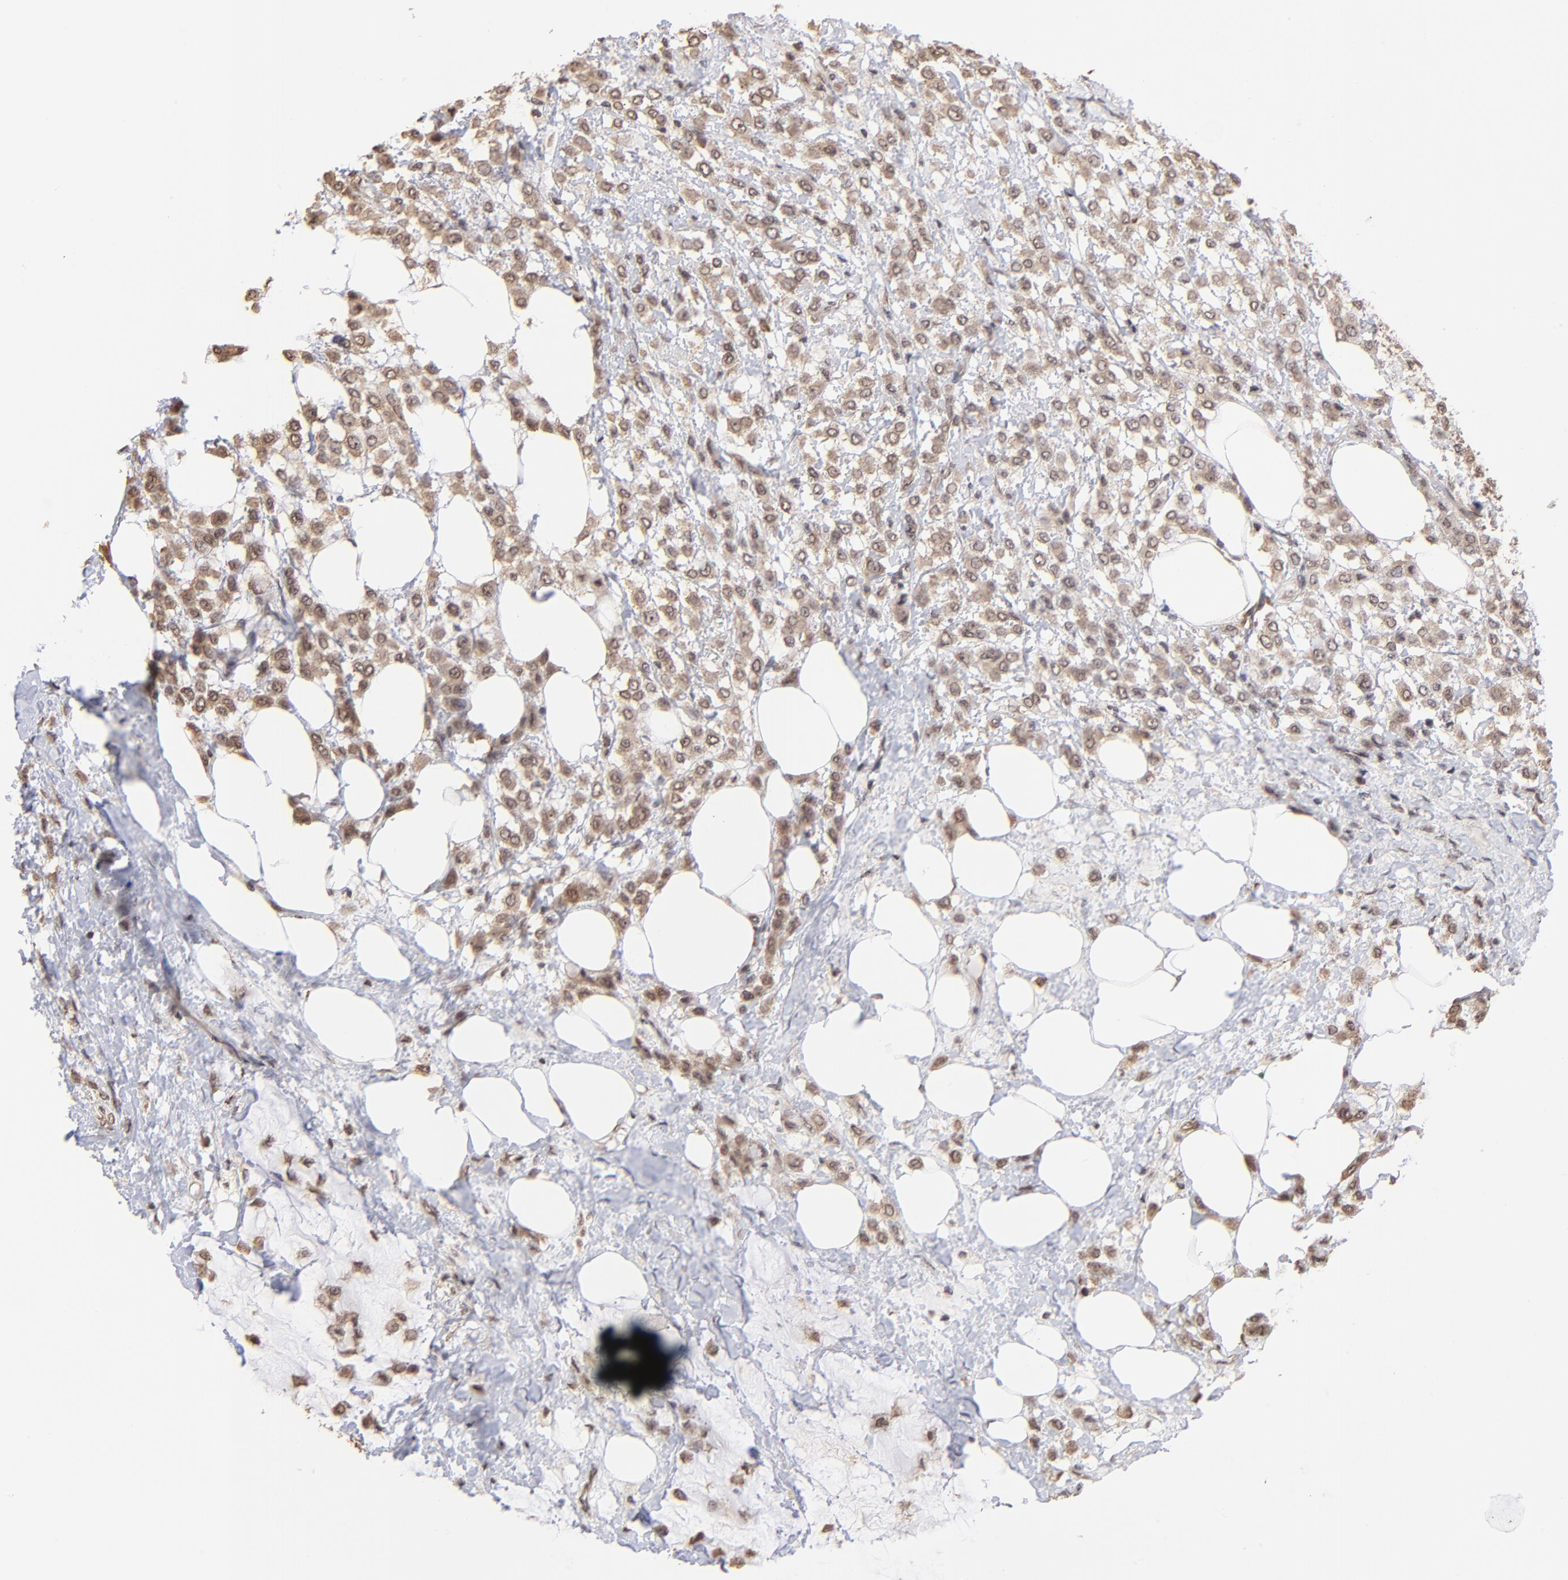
{"staining": {"intensity": "weak", "quantity": "25%-75%", "location": "cytoplasmic/membranous,nuclear"}, "tissue": "breast cancer", "cell_type": "Tumor cells", "image_type": "cancer", "snomed": [{"axis": "morphology", "description": "Lobular carcinoma"}, {"axis": "topography", "description": "Breast"}], "caption": "Breast cancer (lobular carcinoma) tissue displays weak cytoplasmic/membranous and nuclear expression in approximately 25%-75% of tumor cells, visualized by immunohistochemistry. (DAB (3,3'-diaminobenzidine) IHC with brightfield microscopy, high magnification).", "gene": "BRPF1", "patient": {"sex": "female", "age": 85}}